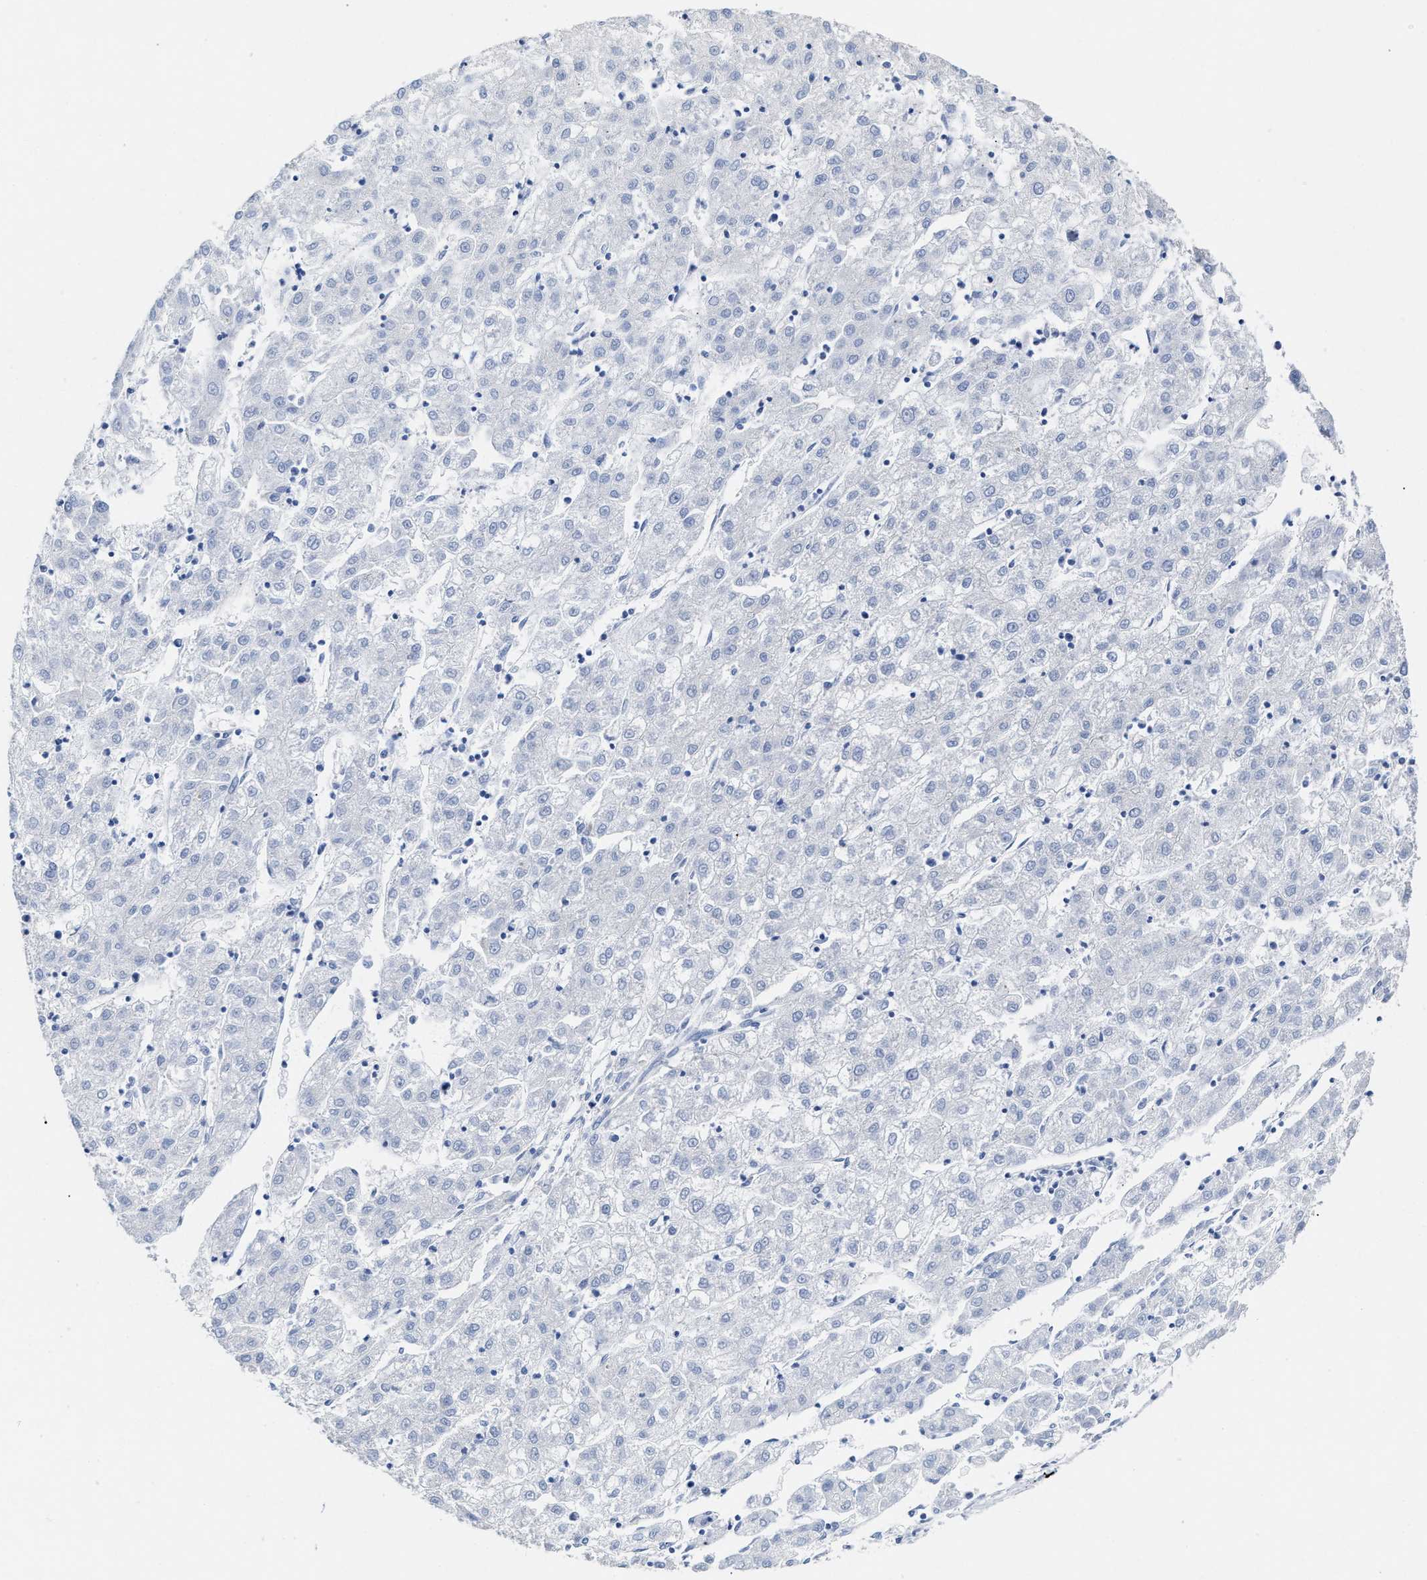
{"staining": {"intensity": "negative", "quantity": "none", "location": "none"}, "tissue": "liver cancer", "cell_type": "Tumor cells", "image_type": "cancer", "snomed": [{"axis": "morphology", "description": "Carcinoma, Hepatocellular, NOS"}, {"axis": "topography", "description": "Liver"}], "caption": "A micrograph of human liver cancer (hepatocellular carcinoma) is negative for staining in tumor cells. (Stains: DAB IHC with hematoxylin counter stain, Microscopy: brightfield microscopy at high magnification).", "gene": "PPP1R15A", "patient": {"sex": "male", "age": 72}}